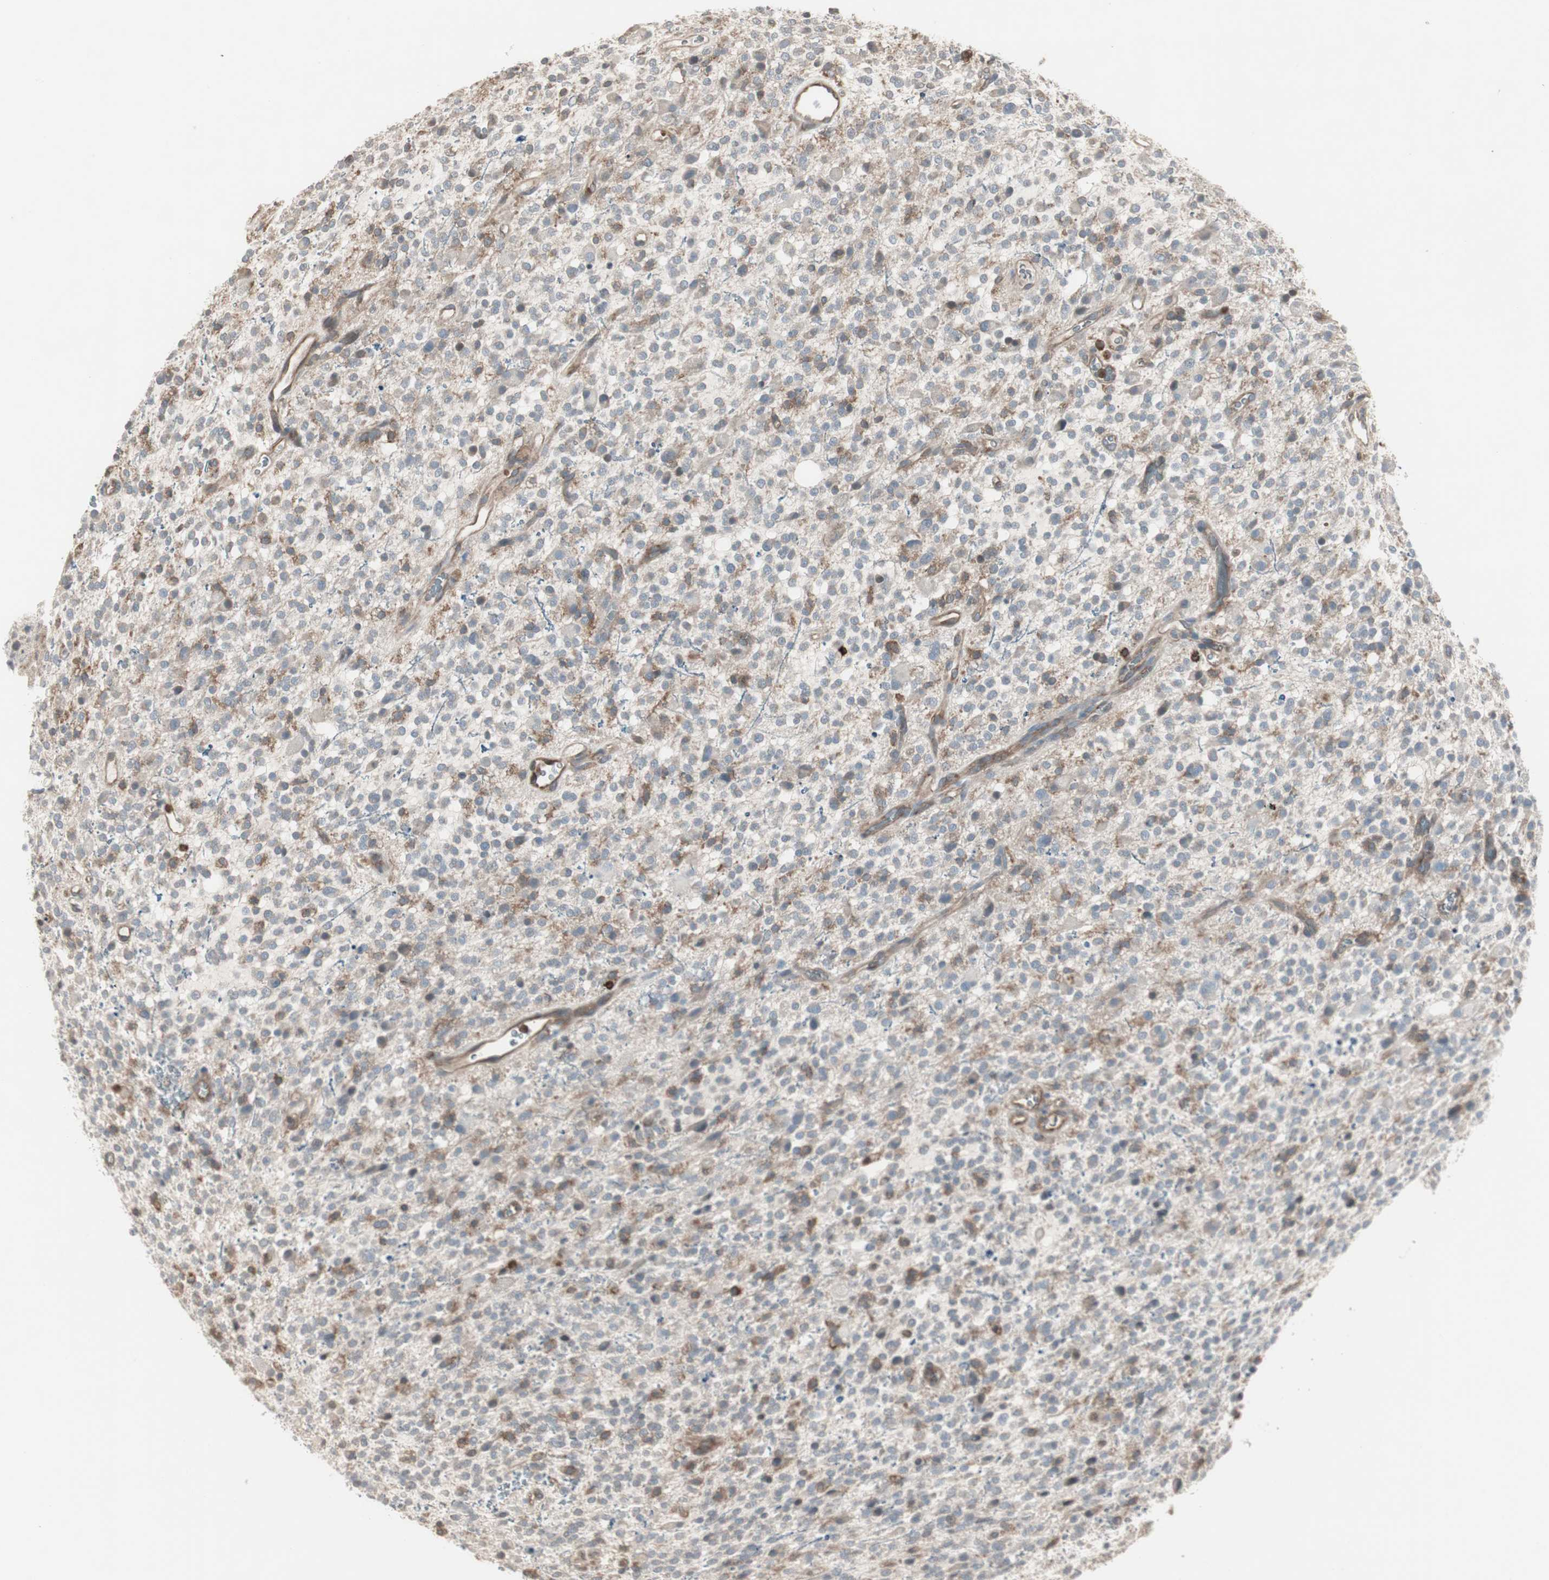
{"staining": {"intensity": "weak", "quantity": "<25%", "location": "cytoplasmic/membranous"}, "tissue": "glioma", "cell_type": "Tumor cells", "image_type": "cancer", "snomed": [{"axis": "morphology", "description": "Glioma, malignant, High grade"}, {"axis": "topography", "description": "Brain"}], "caption": "Tumor cells show no significant expression in malignant glioma (high-grade).", "gene": "ARHGEF1", "patient": {"sex": "male", "age": 48}}